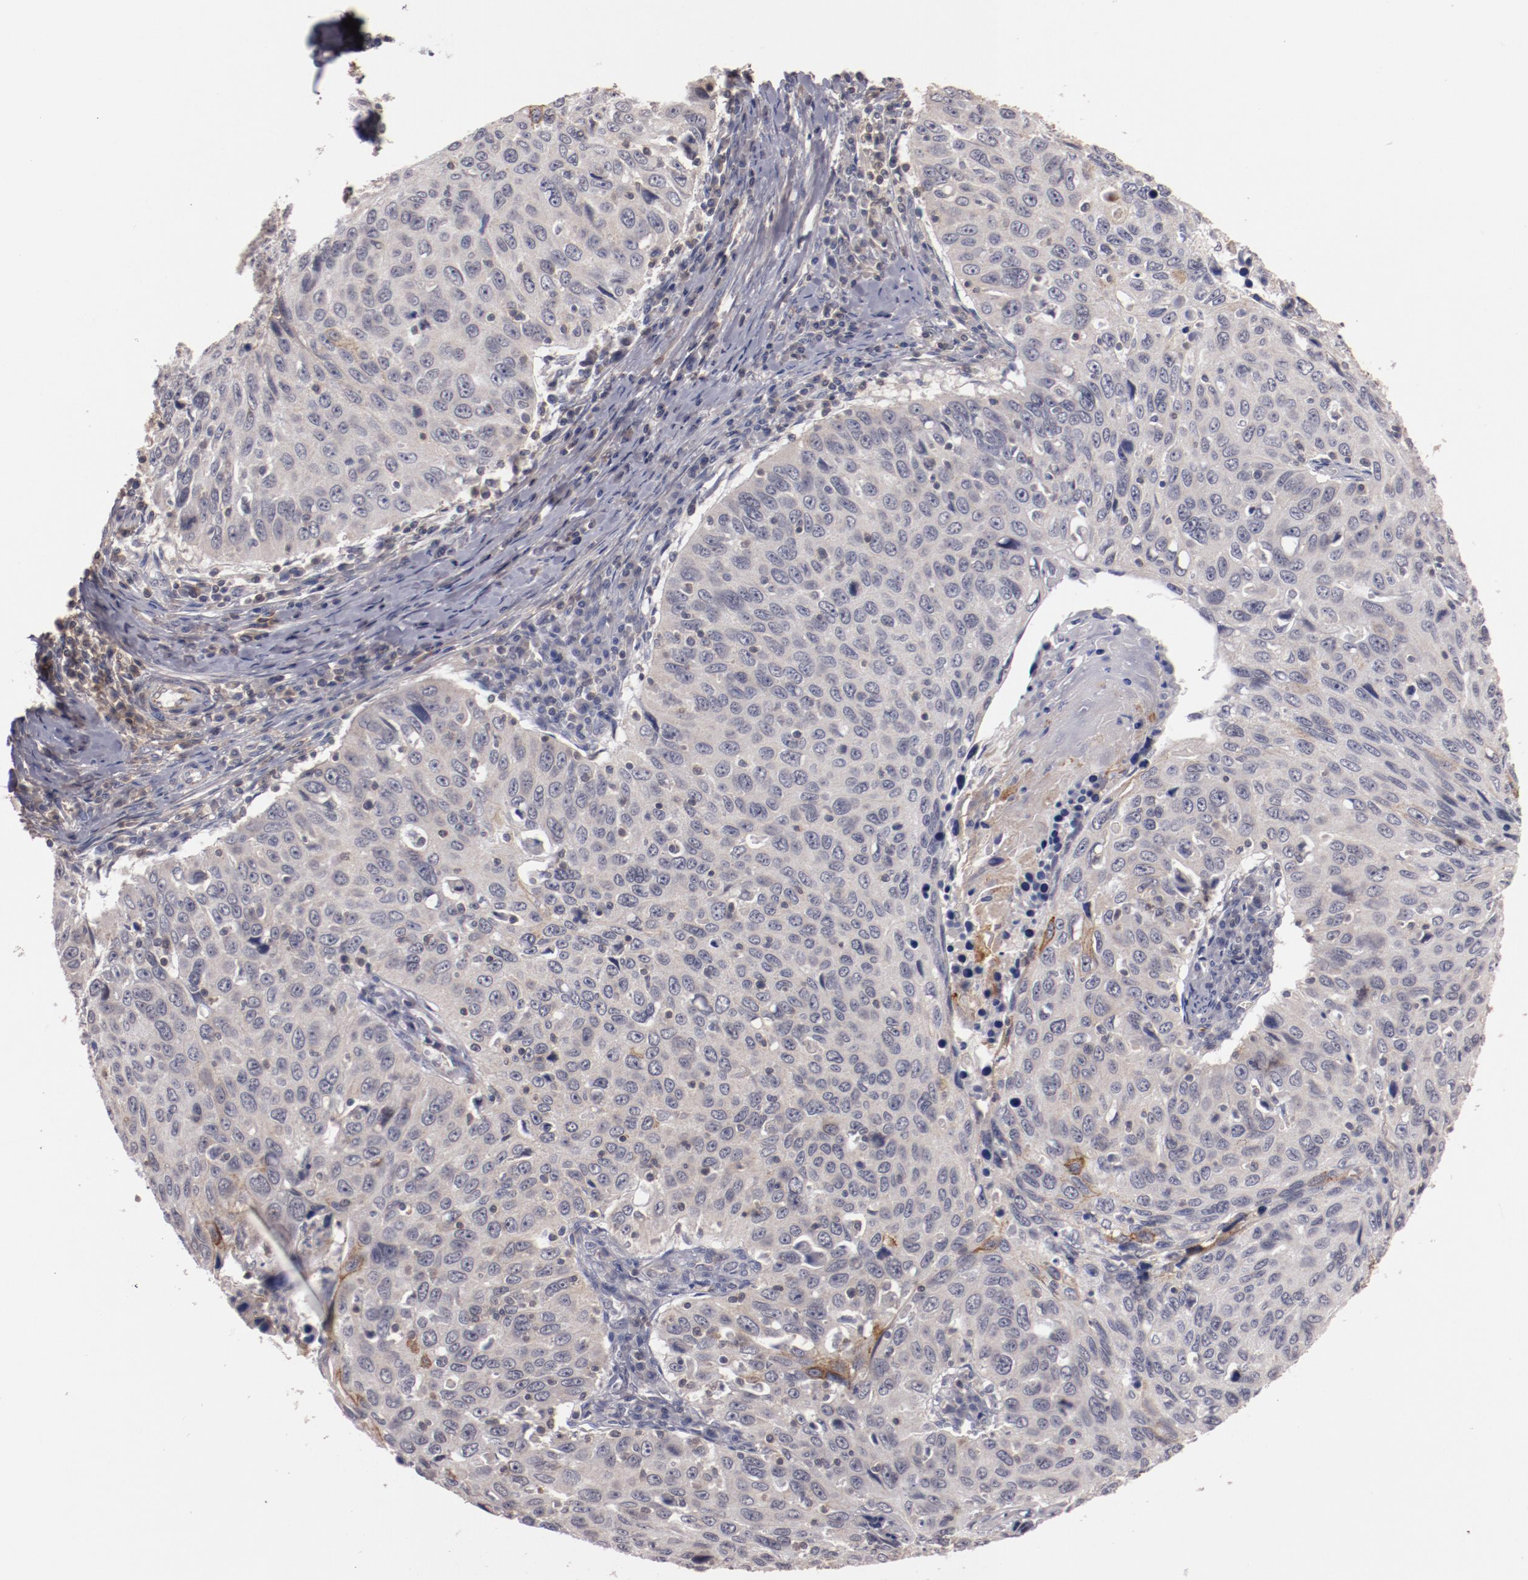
{"staining": {"intensity": "moderate", "quantity": "<25%", "location": "cytoplasmic/membranous"}, "tissue": "cervical cancer", "cell_type": "Tumor cells", "image_type": "cancer", "snomed": [{"axis": "morphology", "description": "Squamous cell carcinoma, NOS"}, {"axis": "topography", "description": "Cervix"}], "caption": "IHC (DAB) staining of cervical cancer demonstrates moderate cytoplasmic/membranous protein expression in about <25% of tumor cells.", "gene": "MBL2", "patient": {"sex": "female", "age": 53}}